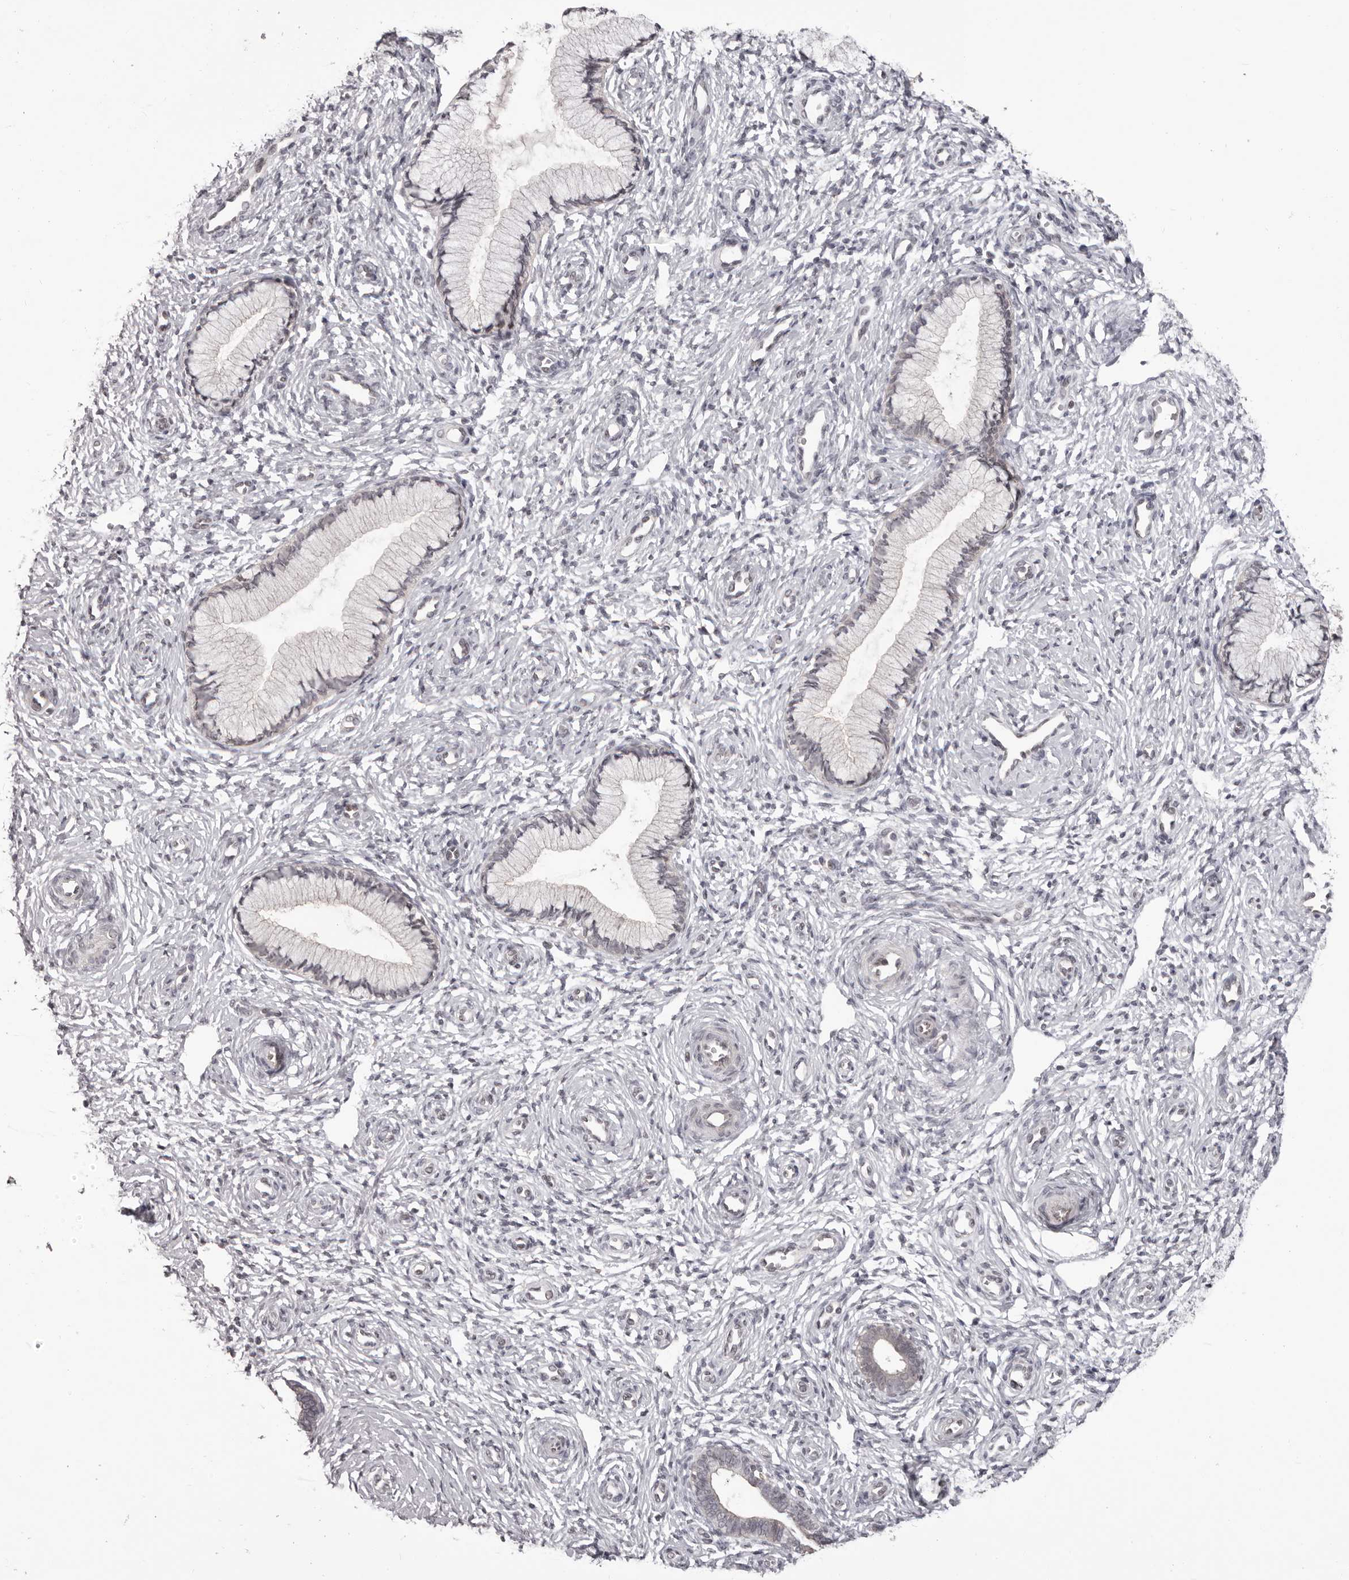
{"staining": {"intensity": "negative", "quantity": "none", "location": "none"}, "tissue": "cervix", "cell_type": "Glandular cells", "image_type": "normal", "snomed": [{"axis": "morphology", "description": "Normal tissue, NOS"}, {"axis": "topography", "description": "Cervix"}], "caption": "Immunohistochemistry (IHC) image of unremarkable cervix stained for a protein (brown), which exhibits no staining in glandular cells. Nuclei are stained in blue.", "gene": "RNF2", "patient": {"sex": "female", "age": 27}}